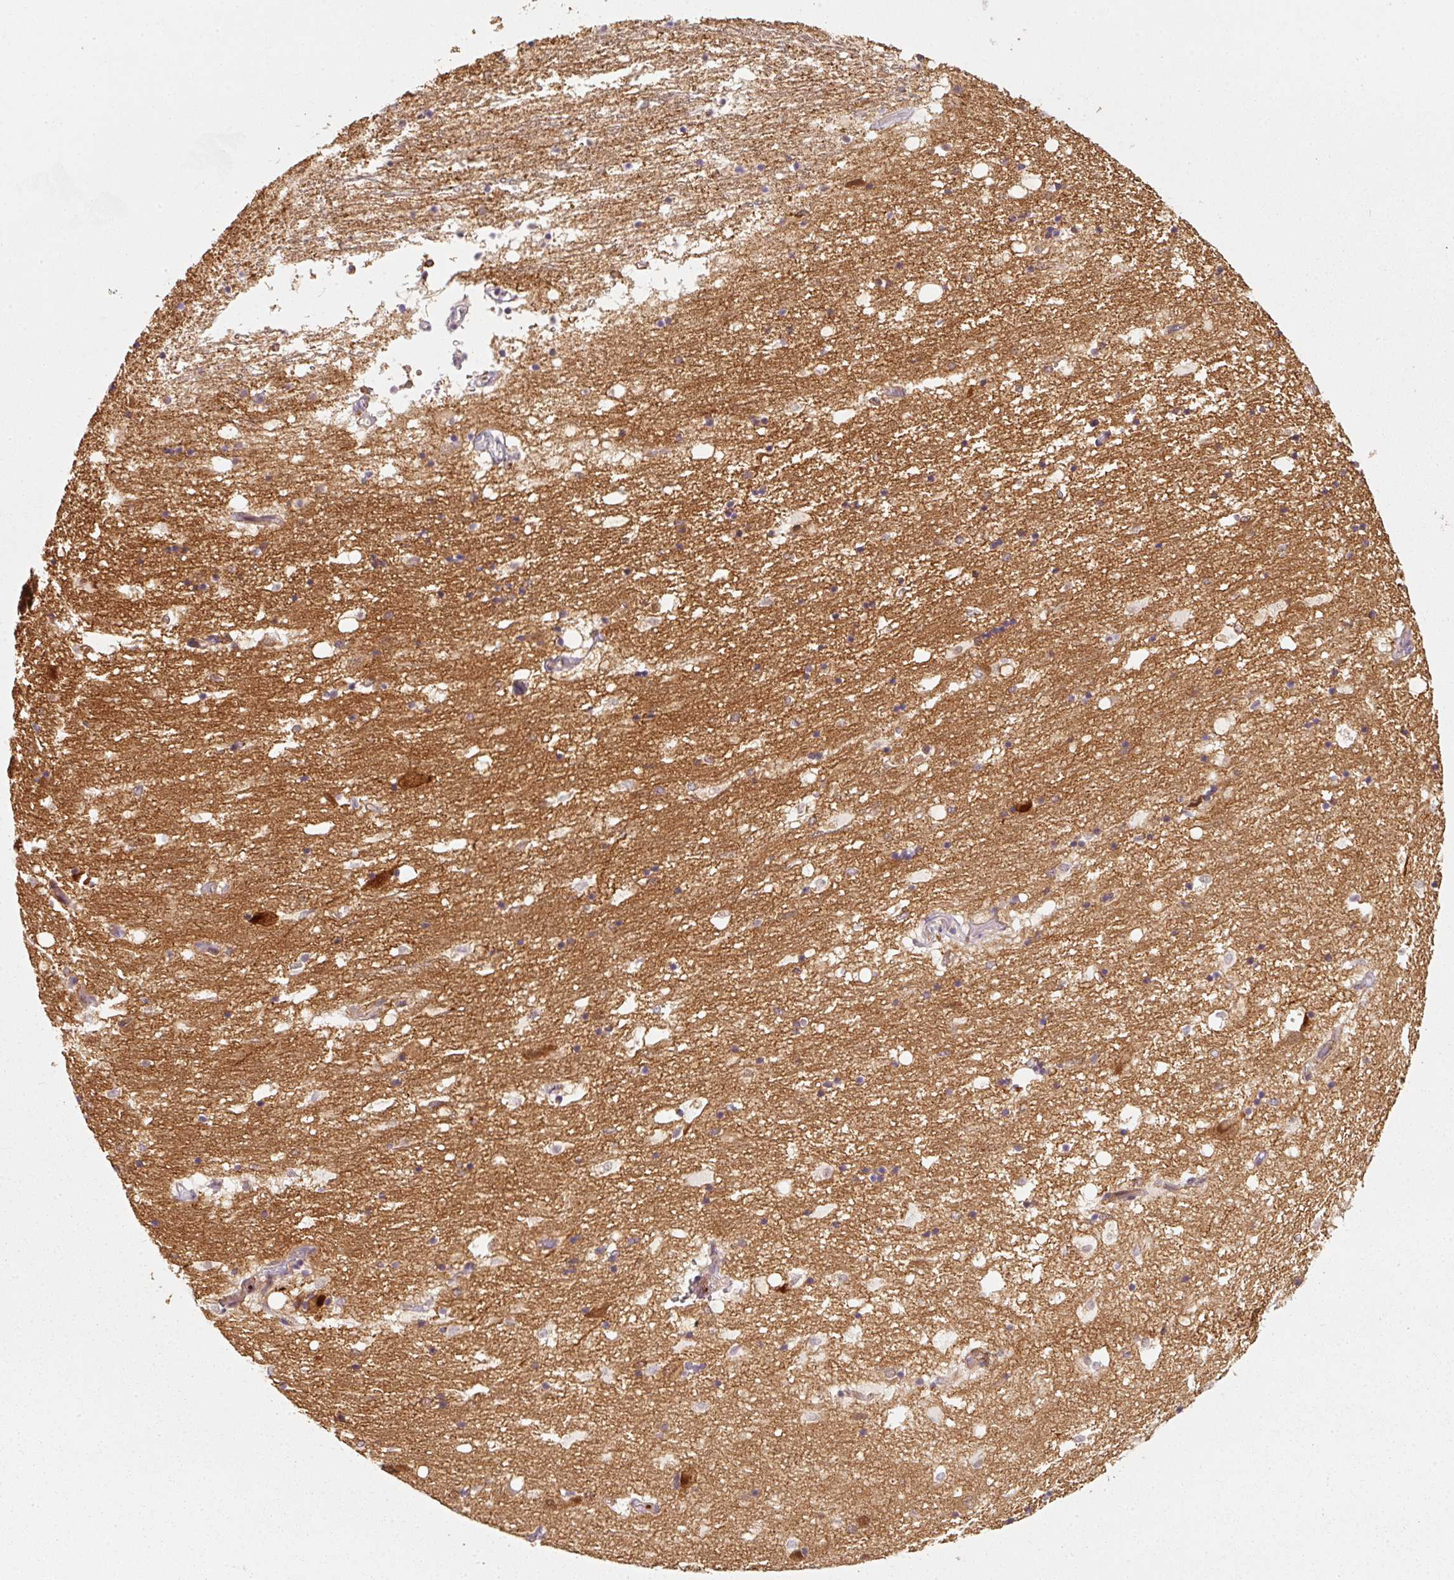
{"staining": {"intensity": "weak", "quantity": "25%-75%", "location": "cytoplasmic/membranous"}, "tissue": "caudate", "cell_type": "Glial cells", "image_type": "normal", "snomed": [{"axis": "morphology", "description": "Normal tissue, NOS"}, {"axis": "topography", "description": "Lateral ventricle wall"}], "caption": "A brown stain shows weak cytoplasmic/membranous positivity of a protein in glial cells of normal caudate. (DAB IHC, brown staining for protein, blue staining for nuclei).", "gene": "IQGAP2", "patient": {"sex": "male", "age": 58}}